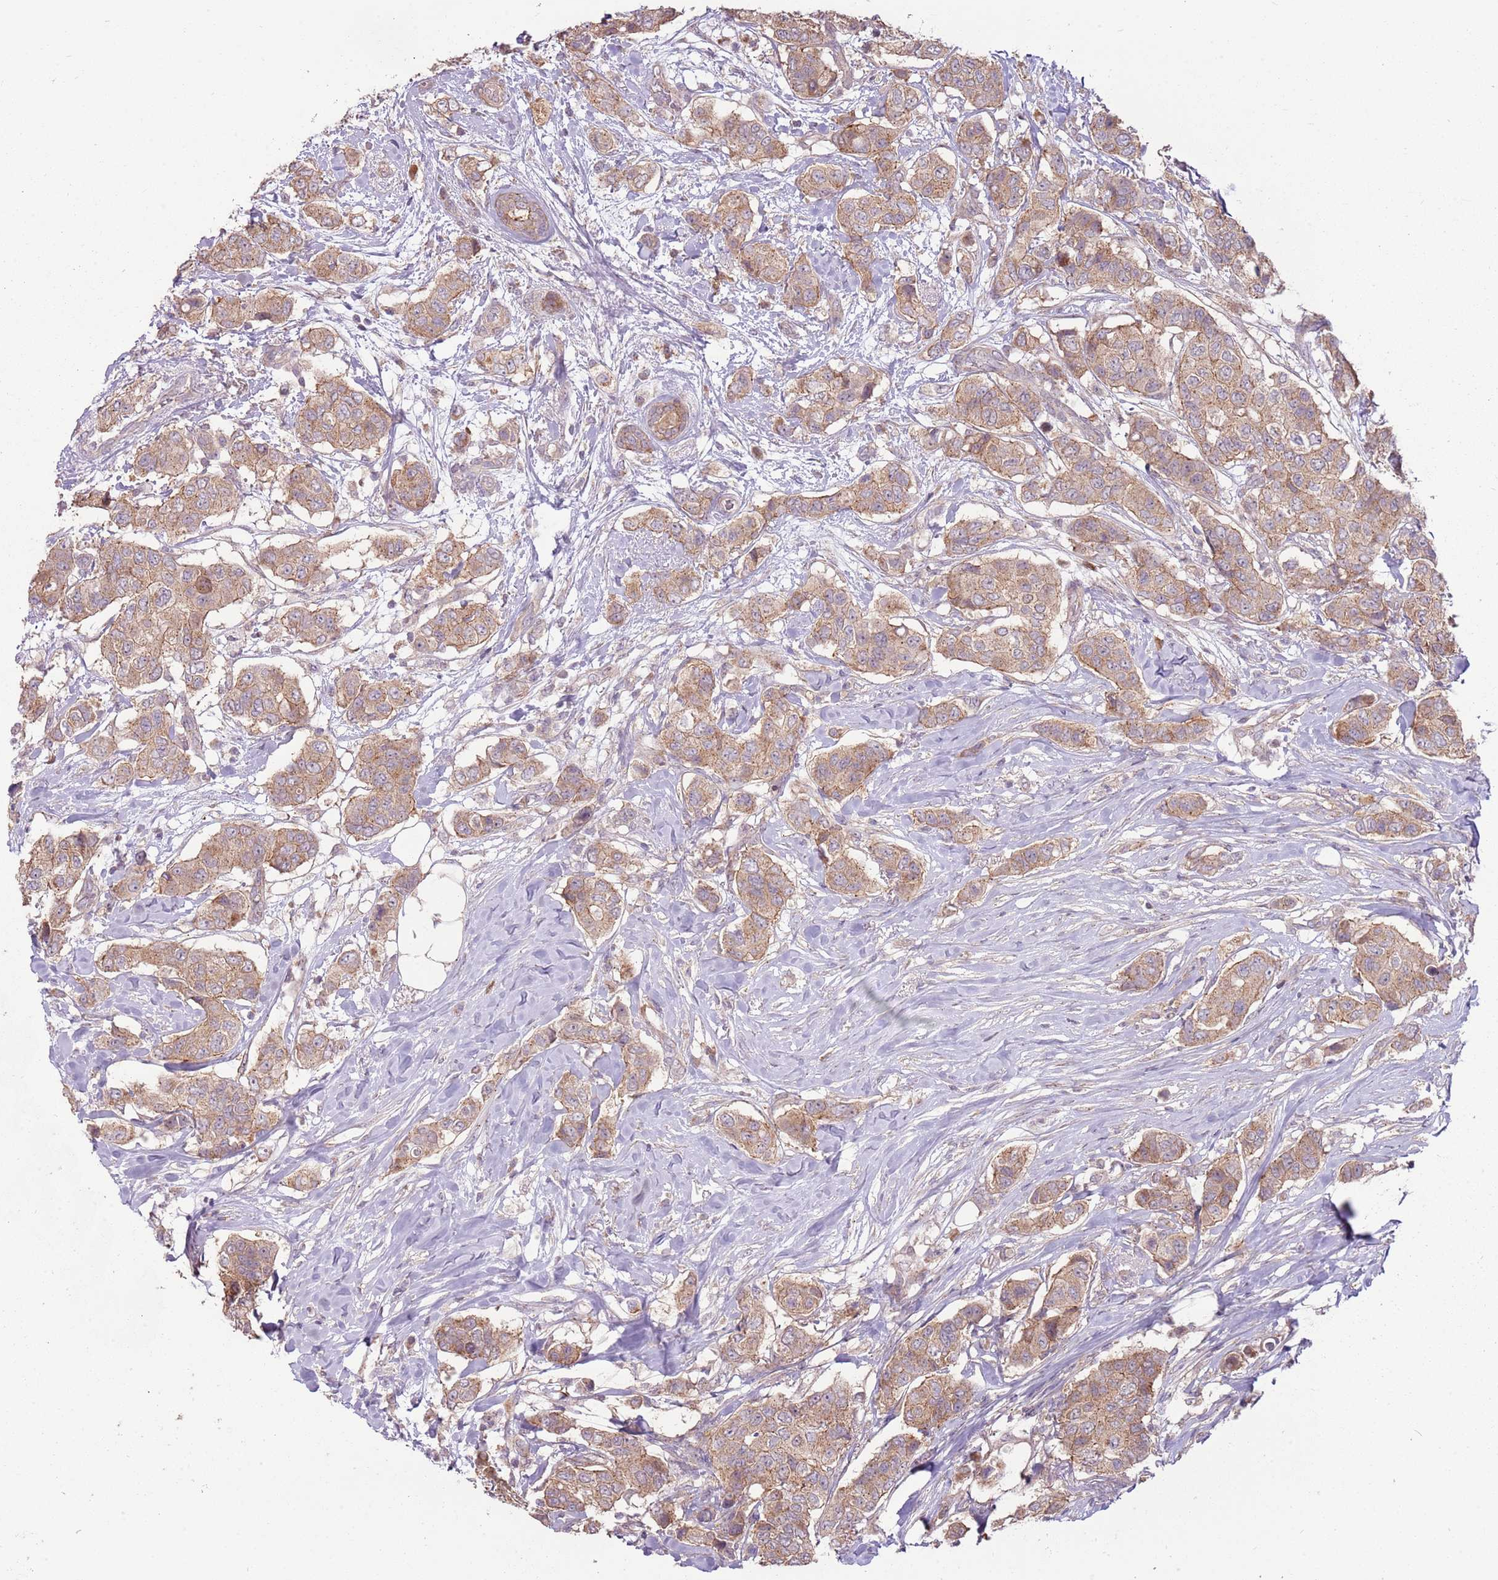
{"staining": {"intensity": "moderate", "quantity": ">75%", "location": "cytoplasmic/membranous"}, "tissue": "breast cancer", "cell_type": "Tumor cells", "image_type": "cancer", "snomed": [{"axis": "morphology", "description": "Lobular carcinoma"}, {"axis": "topography", "description": "Breast"}], "caption": "This photomicrograph displays breast cancer (lobular carcinoma) stained with immunohistochemistry (IHC) to label a protein in brown. The cytoplasmic/membranous of tumor cells show moderate positivity for the protein. Nuclei are counter-stained blue.", "gene": "SPATA31D1", "patient": {"sex": "female", "age": 51}}